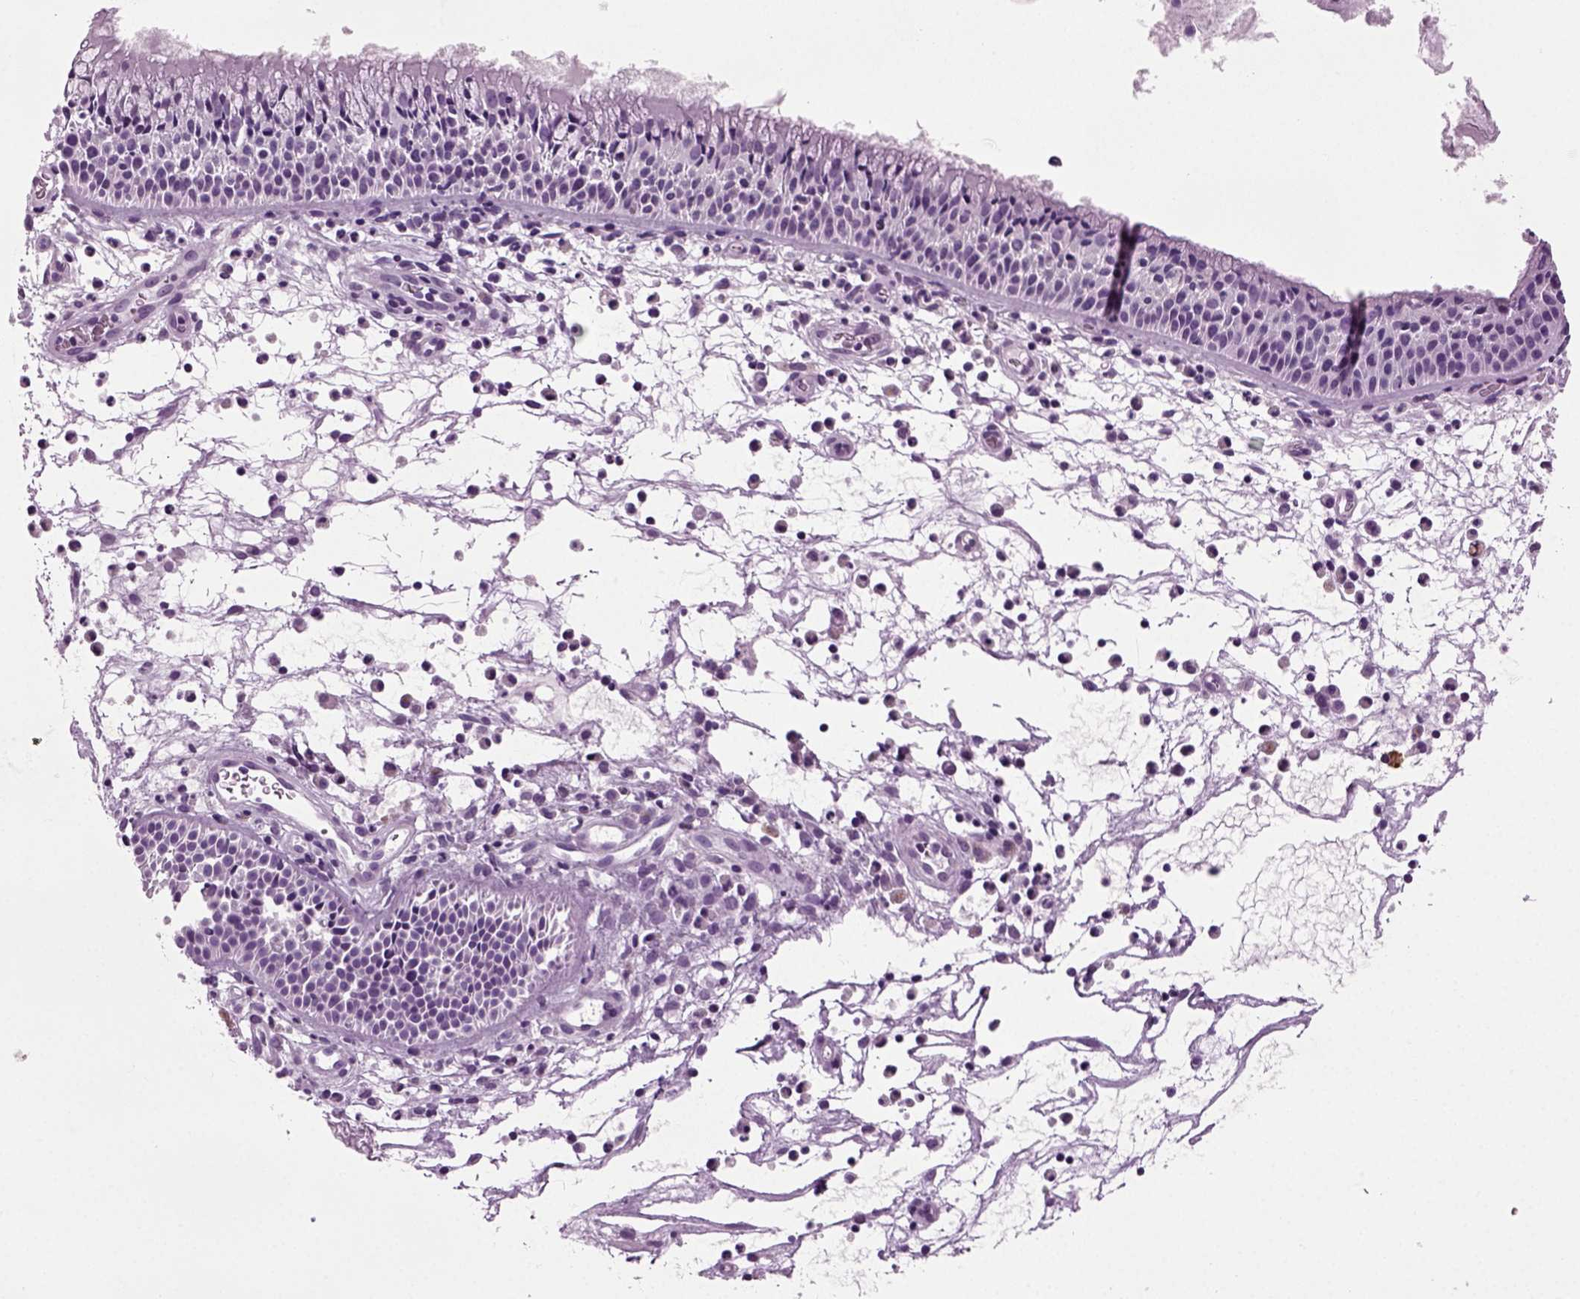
{"staining": {"intensity": "negative", "quantity": "none", "location": "none"}, "tissue": "nasopharynx", "cell_type": "Respiratory epithelial cells", "image_type": "normal", "snomed": [{"axis": "morphology", "description": "Normal tissue, NOS"}, {"axis": "topography", "description": "Nasopharynx"}], "caption": "Immunohistochemistry (IHC) image of benign human nasopharynx stained for a protein (brown), which exhibits no positivity in respiratory epithelial cells.", "gene": "PRLH", "patient": {"sex": "male", "age": 51}}